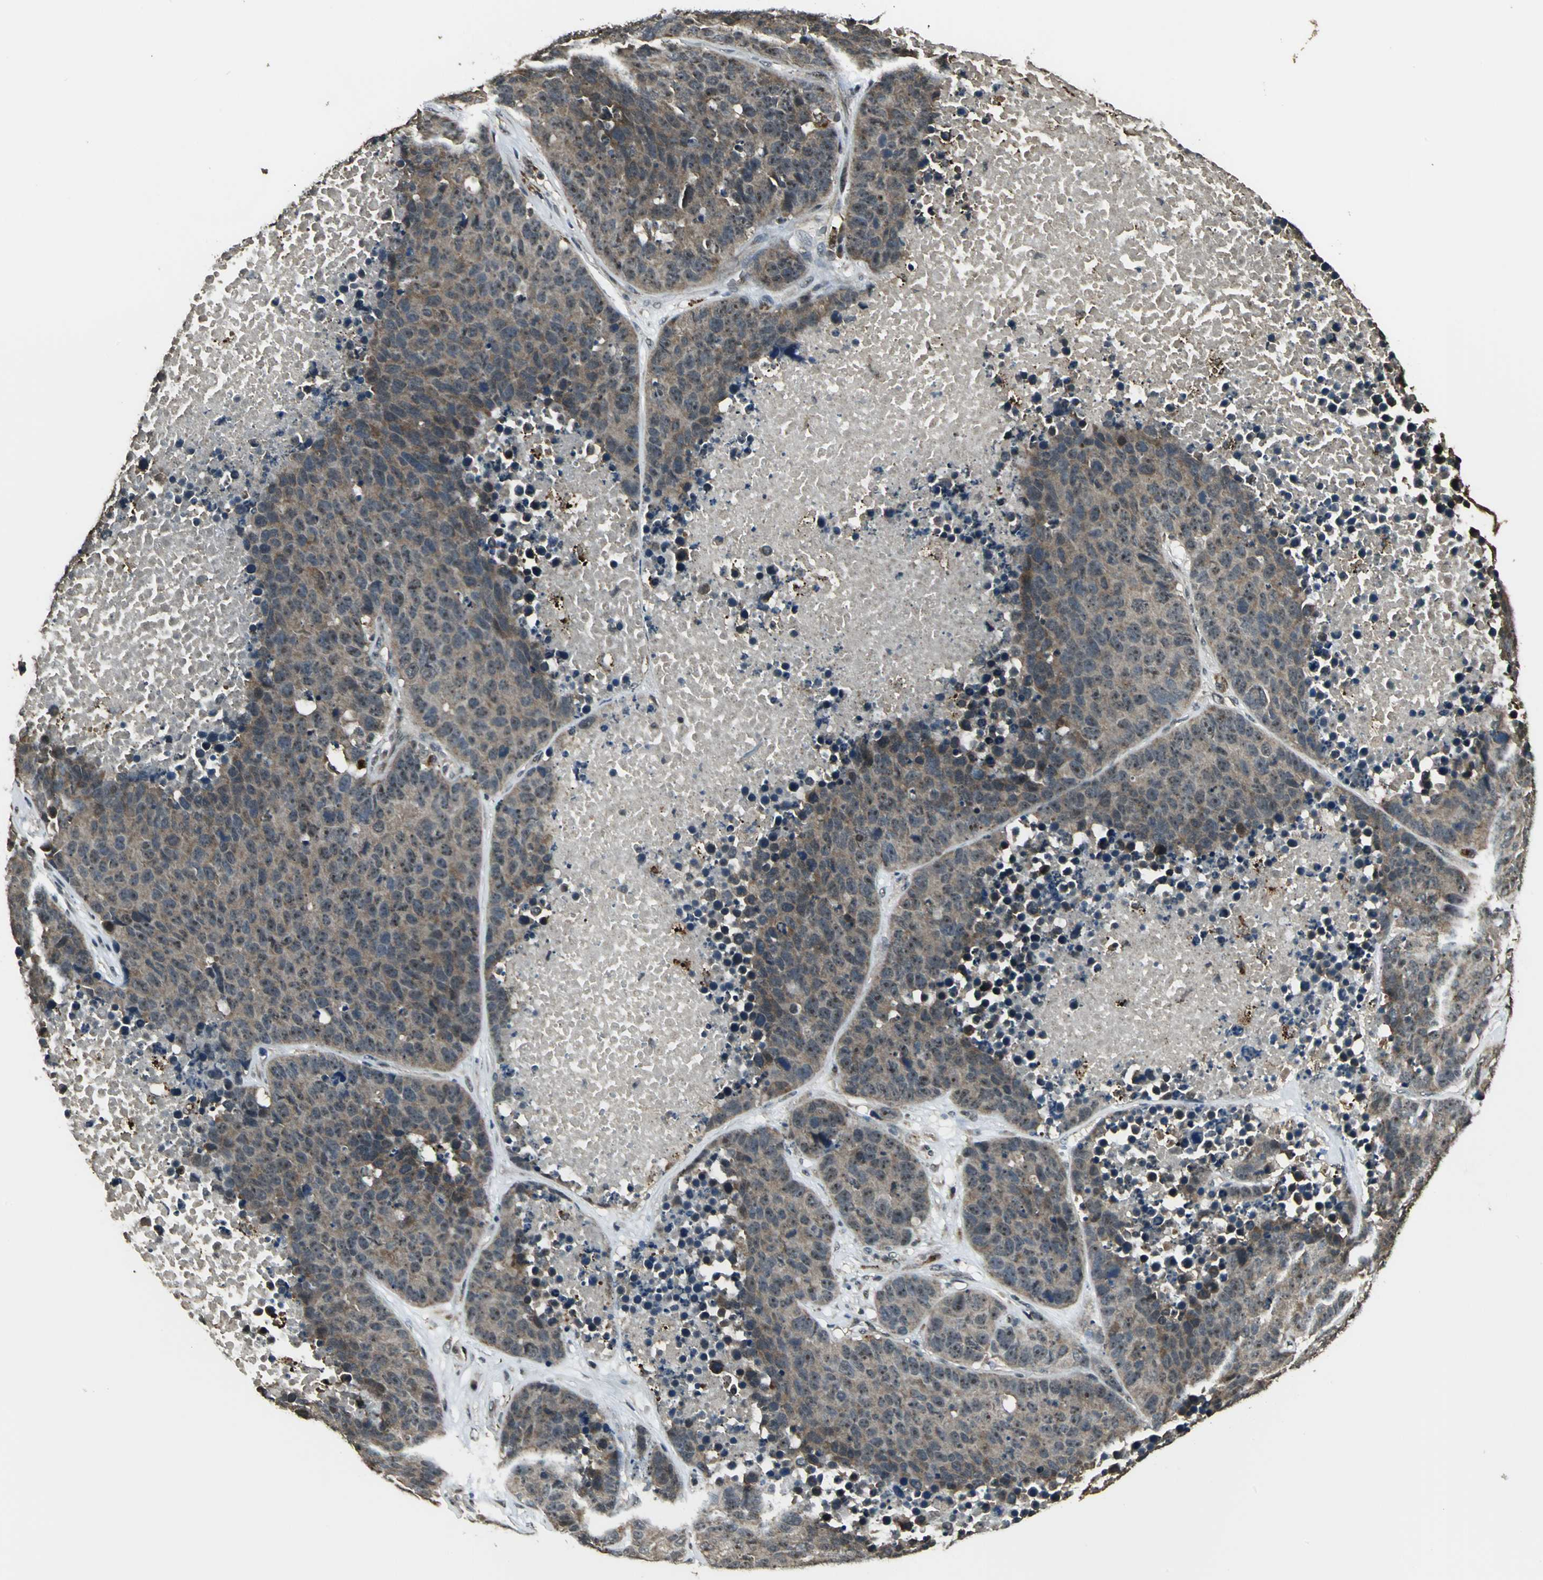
{"staining": {"intensity": "moderate", "quantity": "25%-75%", "location": "cytoplasmic/membranous"}, "tissue": "carcinoid", "cell_type": "Tumor cells", "image_type": "cancer", "snomed": [{"axis": "morphology", "description": "Carcinoid, malignant, NOS"}, {"axis": "topography", "description": "Lung"}], "caption": "Immunohistochemistry staining of carcinoid (malignant), which exhibits medium levels of moderate cytoplasmic/membranous expression in approximately 25%-75% of tumor cells indicating moderate cytoplasmic/membranous protein expression. The staining was performed using DAB (brown) for protein detection and nuclei were counterstained in hematoxylin (blue).", "gene": "UCHL5", "patient": {"sex": "male", "age": 60}}